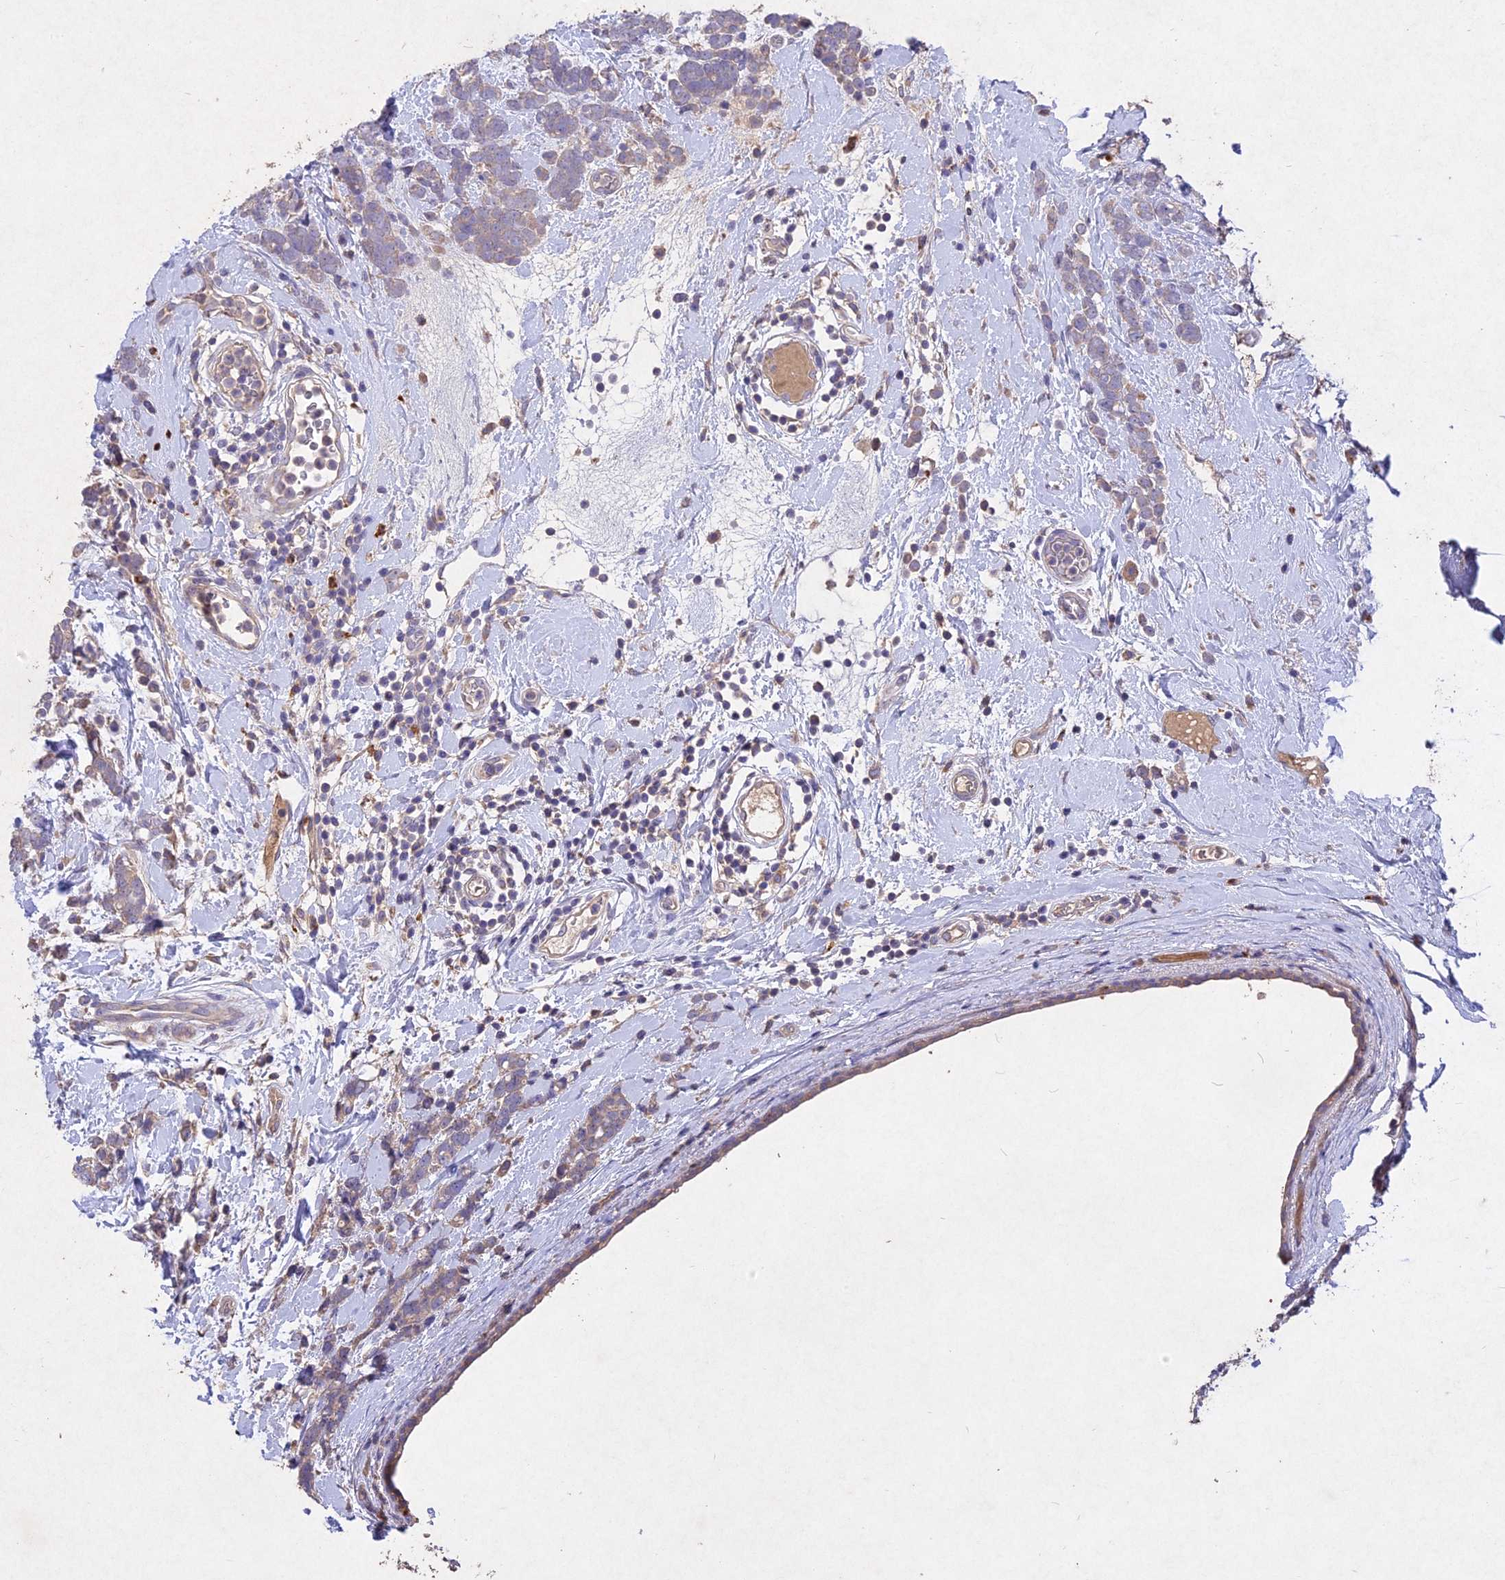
{"staining": {"intensity": "negative", "quantity": "none", "location": "none"}, "tissue": "breast cancer", "cell_type": "Tumor cells", "image_type": "cancer", "snomed": [{"axis": "morphology", "description": "Lobular carcinoma"}, {"axis": "topography", "description": "Breast"}], "caption": "The micrograph displays no significant expression in tumor cells of breast cancer.", "gene": "SLC26A4", "patient": {"sex": "female", "age": 58}}